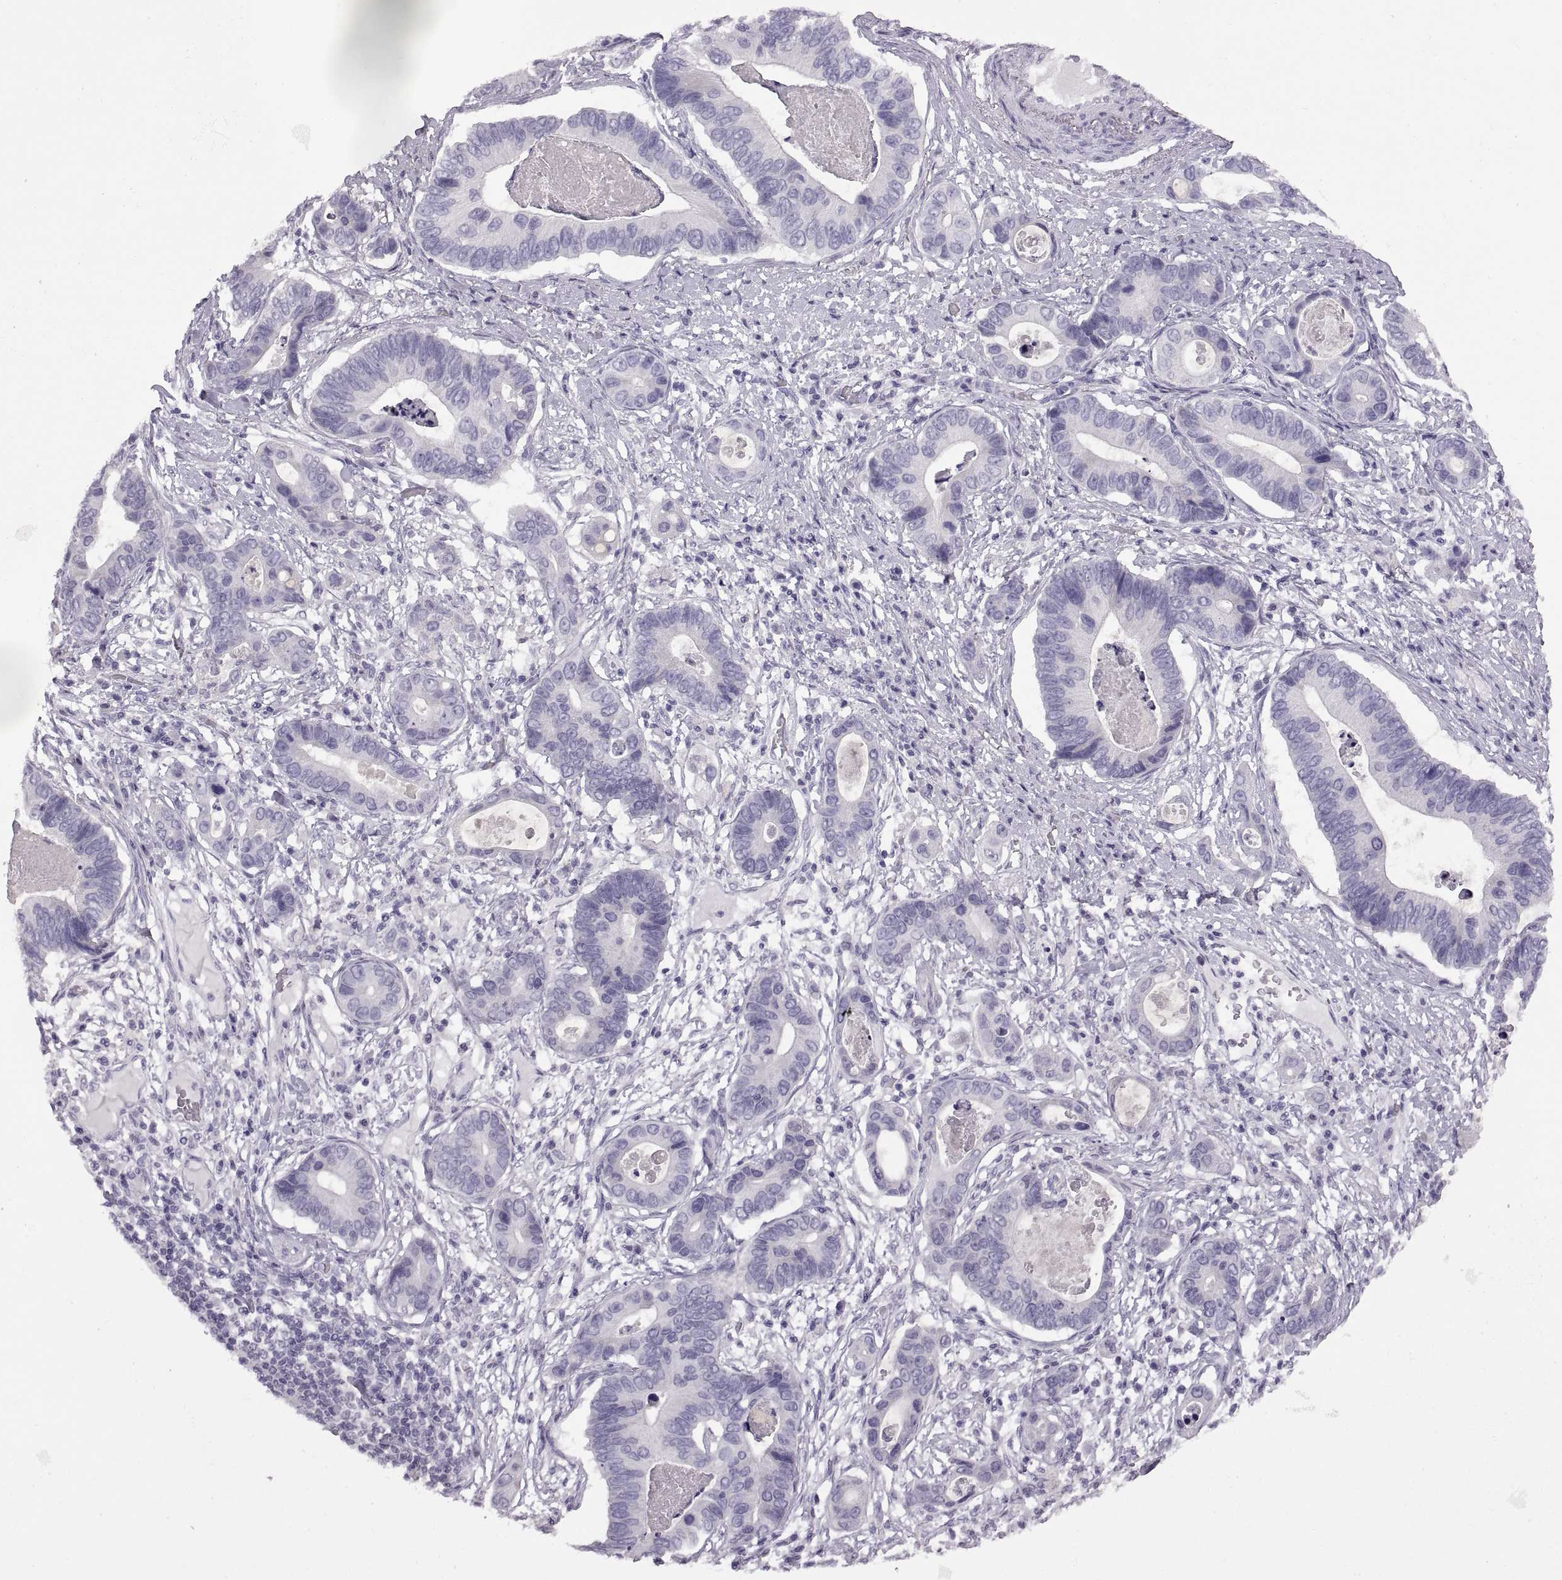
{"staining": {"intensity": "negative", "quantity": "none", "location": "none"}, "tissue": "stomach cancer", "cell_type": "Tumor cells", "image_type": "cancer", "snomed": [{"axis": "morphology", "description": "Adenocarcinoma, NOS"}, {"axis": "topography", "description": "Stomach"}], "caption": "Image shows no protein expression in tumor cells of adenocarcinoma (stomach) tissue.", "gene": "RDM1", "patient": {"sex": "male", "age": 84}}